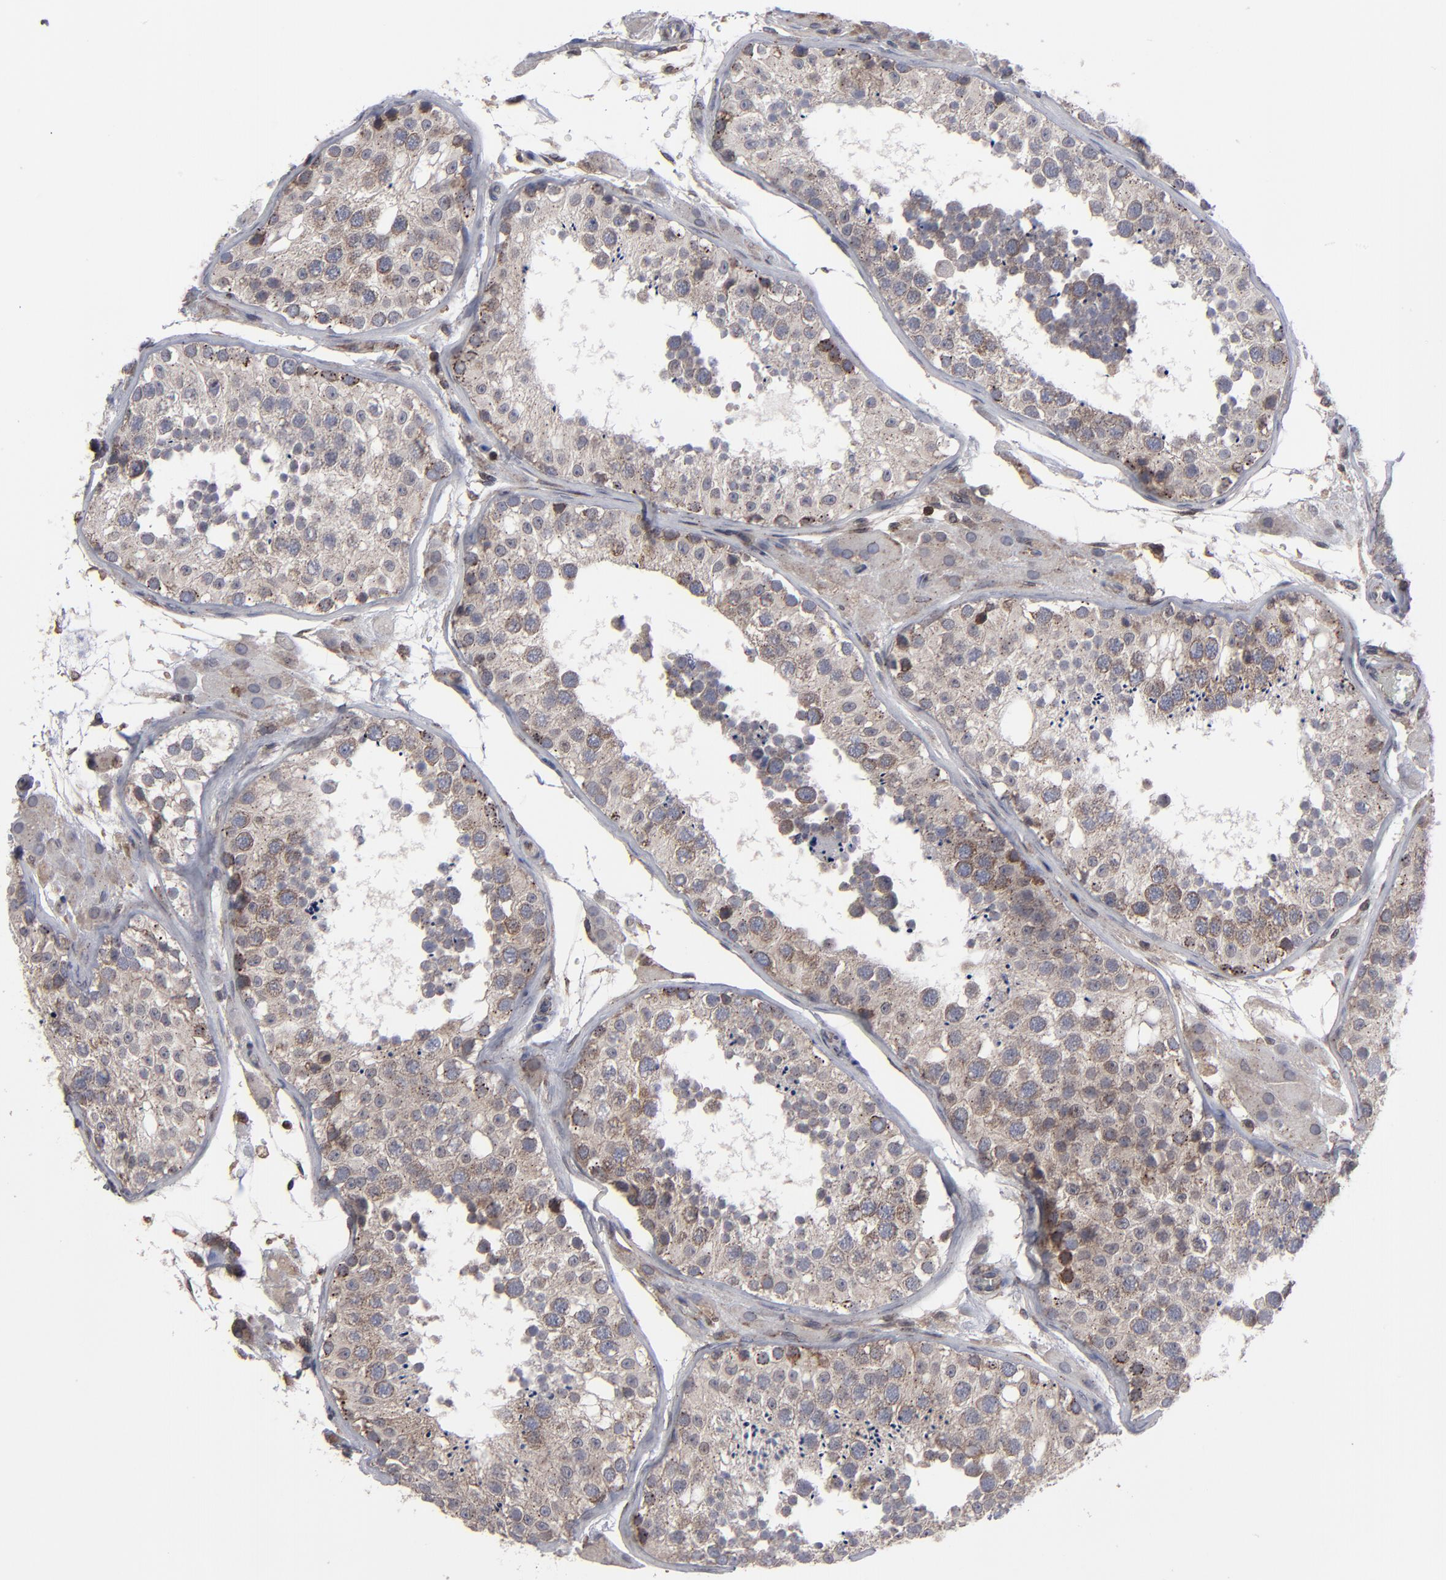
{"staining": {"intensity": "moderate", "quantity": "25%-75%", "location": "cytoplasmic/membranous,nuclear"}, "tissue": "testis", "cell_type": "Cells in seminiferous ducts", "image_type": "normal", "snomed": [{"axis": "morphology", "description": "Normal tissue, NOS"}, {"axis": "topography", "description": "Testis"}], "caption": "Cells in seminiferous ducts exhibit moderate cytoplasmic/membranous,nuclear expression in about 25%-75% of cells in benign testis.", "gene": "KIAA2026", "patient": {"sex": "male", "age": 26}}